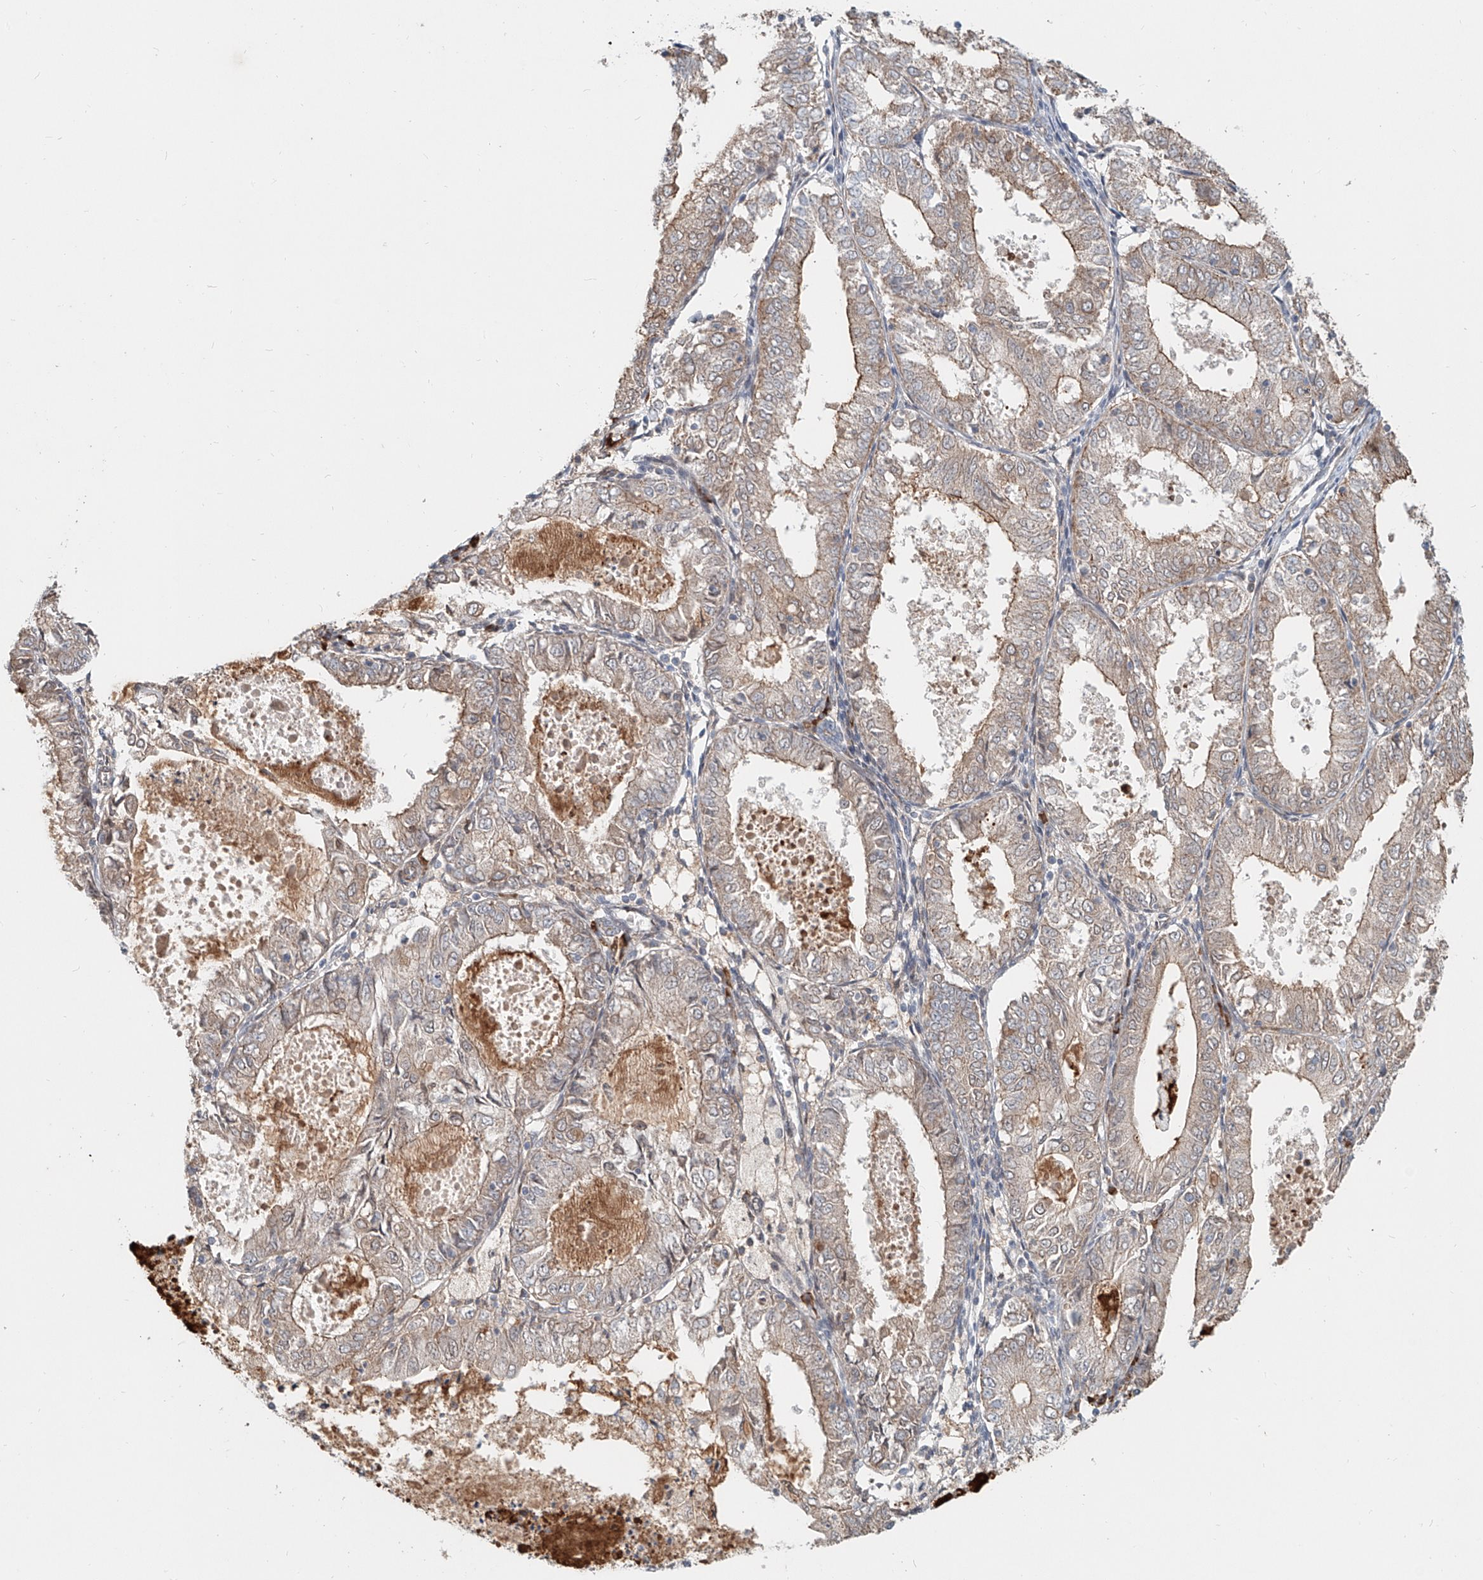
{"staining": {"intensity": "moderate", "quantity": "<25%", "location": "cytoplasmic/membranous"}, "tissue": "endometrial cancer", "cell_type": "Tumor cells", "image_type": "cancer", "snomed": [{"axis": "morphology", "description": "Adenocarcinoma, NOS"}, {"axis": "topography", "description": "Endometrium"}], "caption": "This is an image of immunohistochemistry staining of endometrial adenocarcinoma, which shows moderate positivity in the cytoplasmic/membranous of tumor cells.", "gene": "SASH1", "patient": {"sex": "female", "age": 57}}